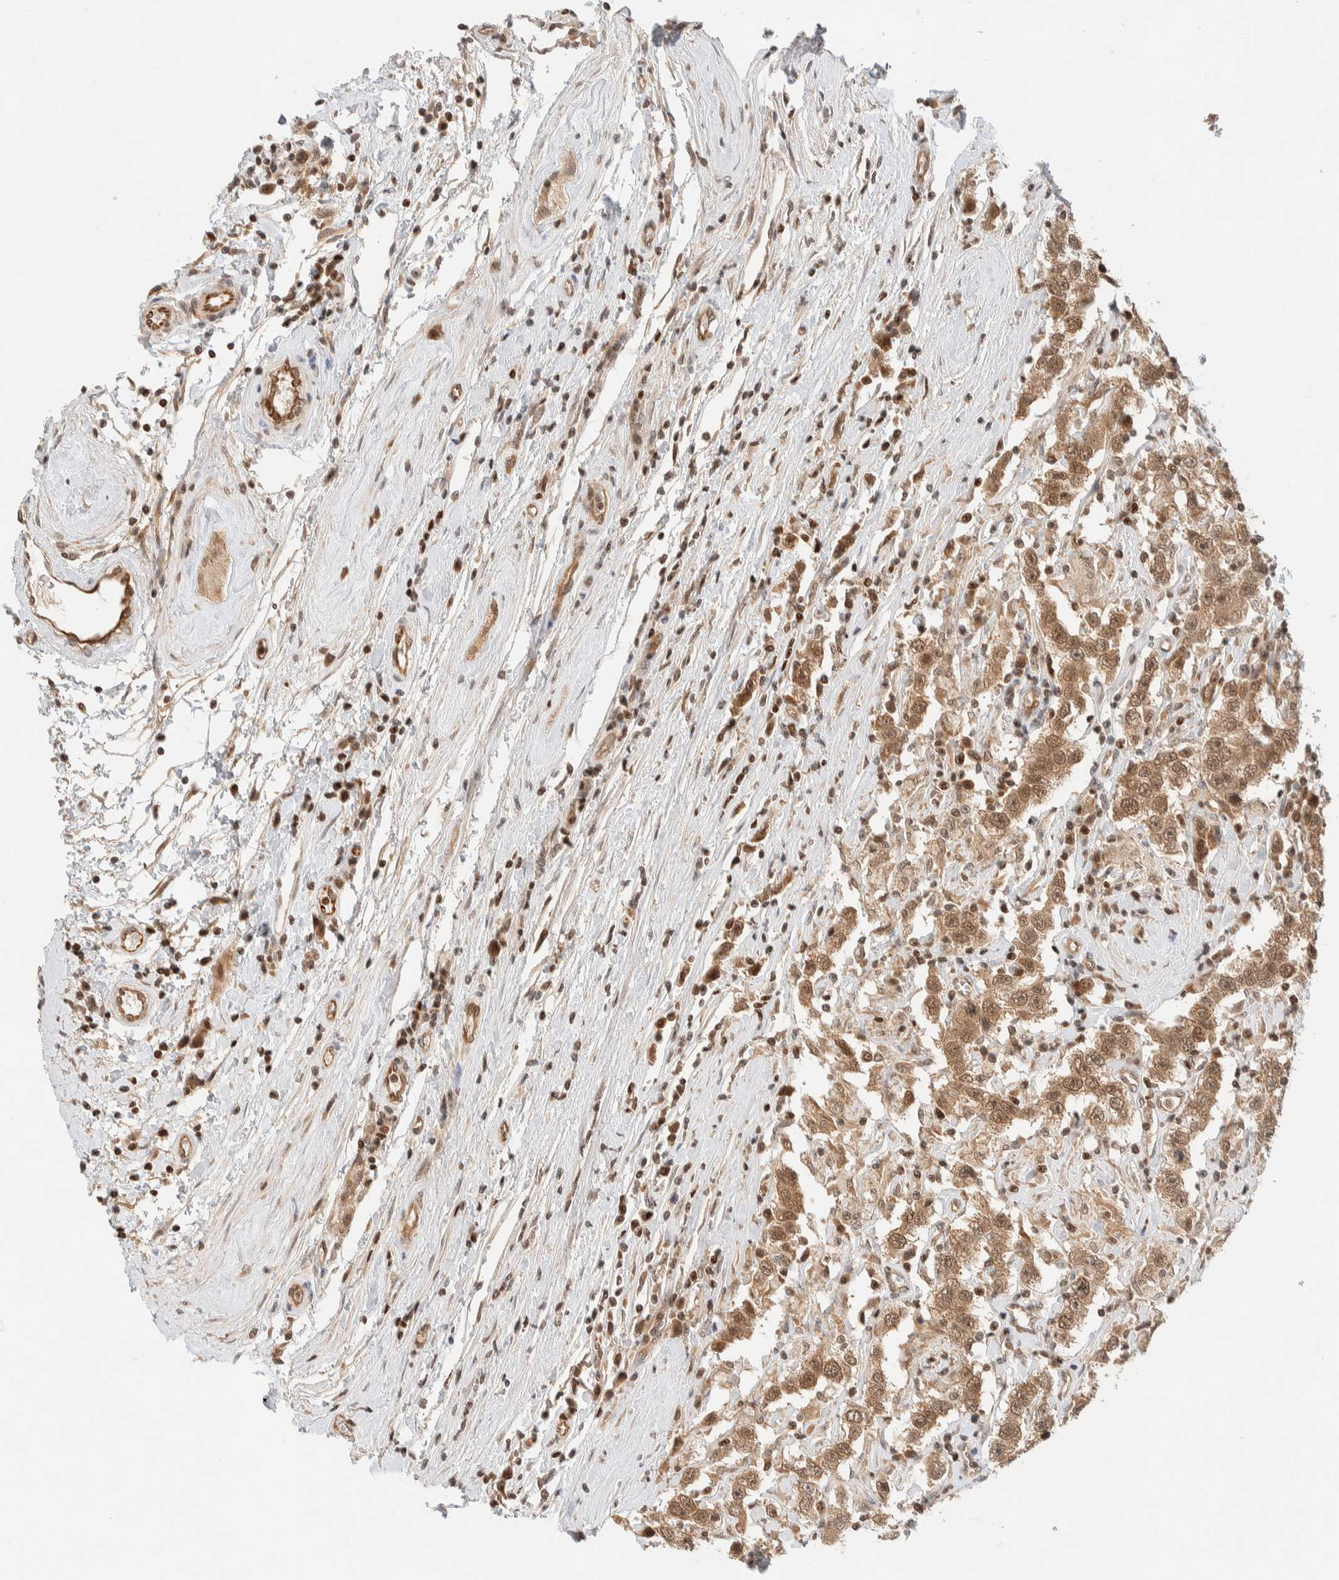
{"staining": {"intensity": "moderate", "quantity": ">75%", "location": "cytoplasmic/membranous,nuclear"}, "tissue": "testis cancer", "cell_type": "Tumor cells", "image_type": "cancer", "snomed": [{"axis": "morphology", "description": "Seminoma, NOS"}, {"axis": "topography", "description": "Testis"}], "caption": "Seminoma (testis) stained with immunohistochemistry (IHC) exhibits moderate cytoplasmic/membranous and nuclear positivity in approximately >75% of tumor cells.", "gene": "C8orf76", "patient": {"sex": "male", "age": 41}}